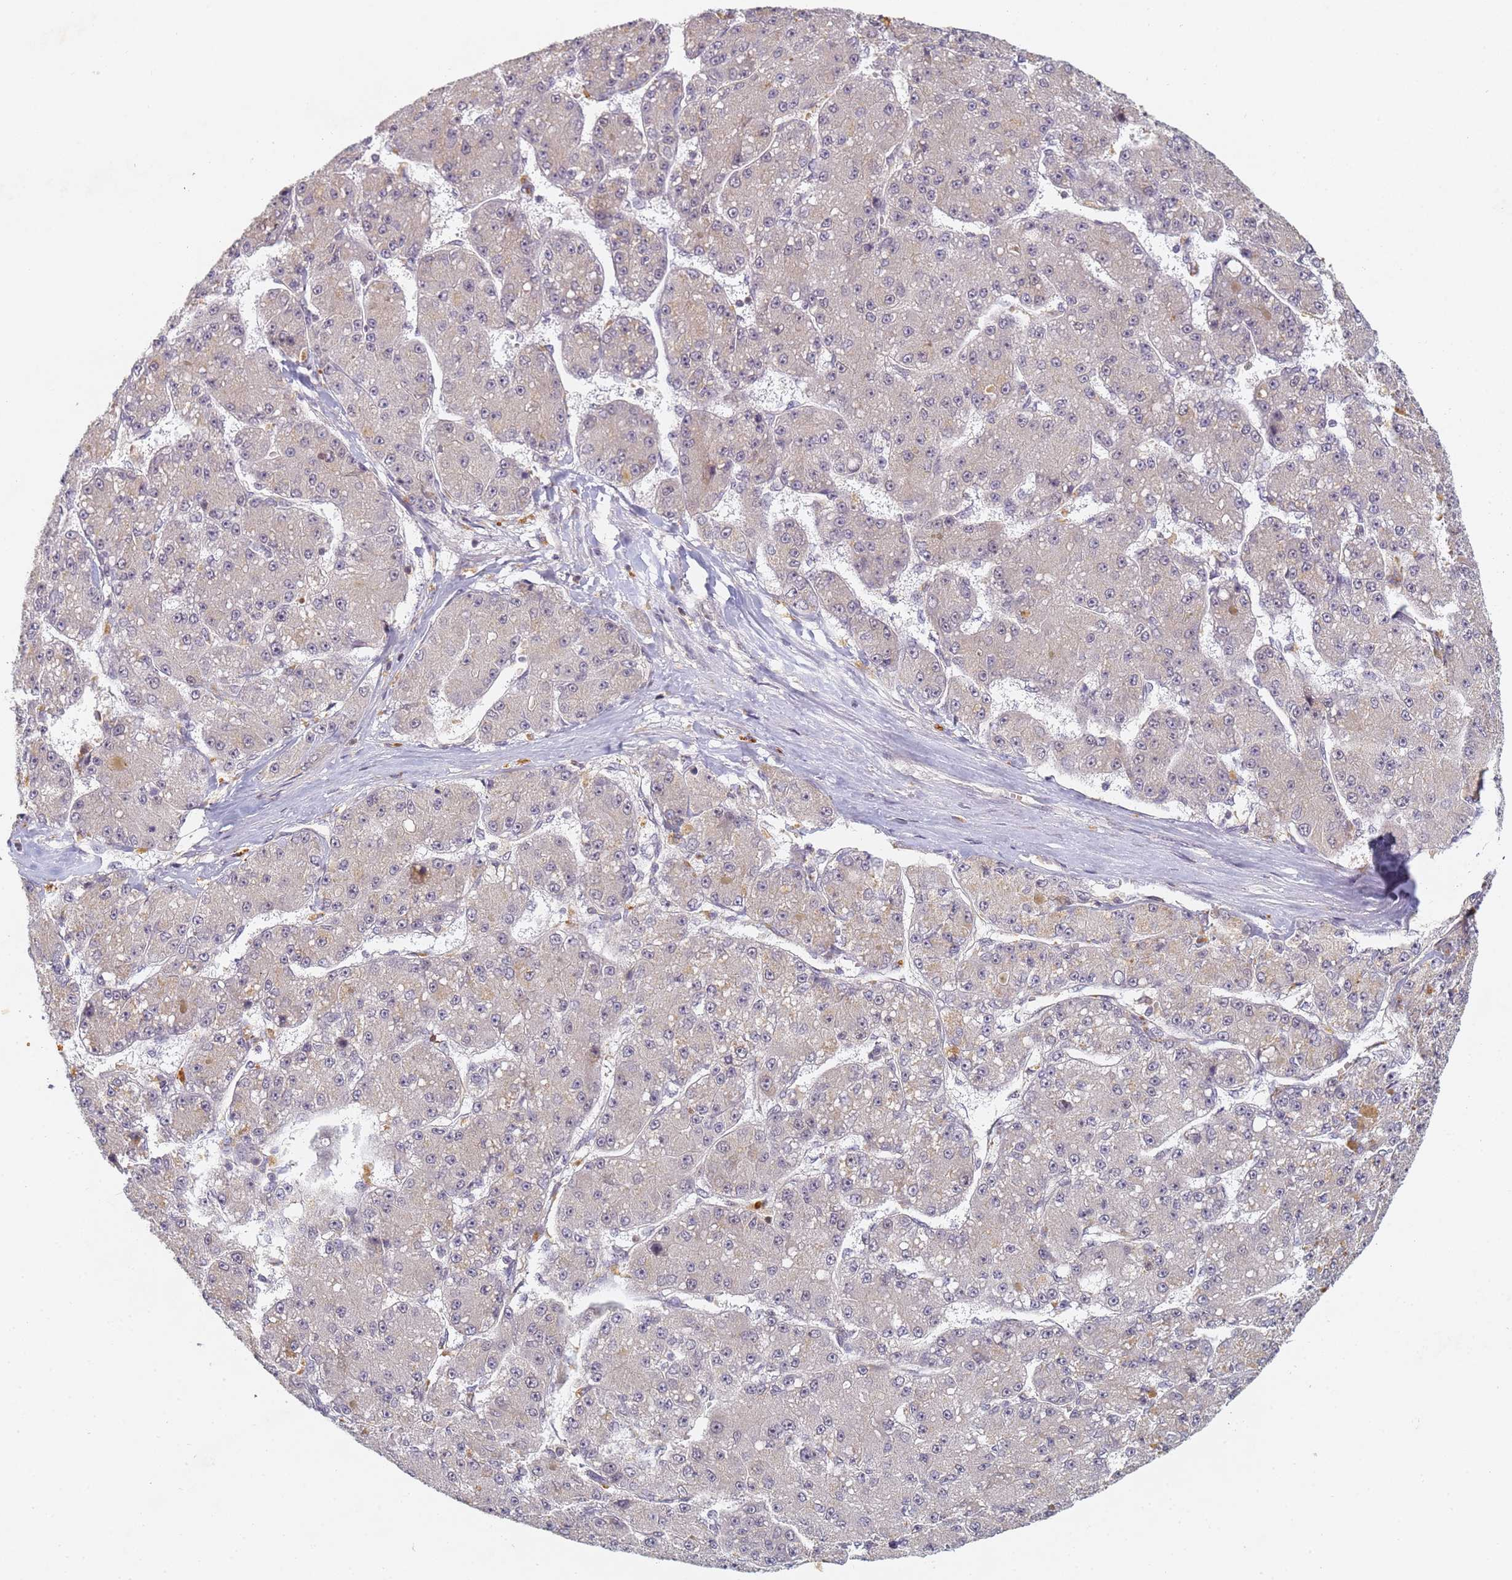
{"staining": {"intensity": "negative", "quantity": "none", "location": "none"}, "tissue": "liver cancer", "cell_type": "Tumor cells", "image_type": "cancer", "snomed": [{"axis": "morphology", "description": "Carcinoma, Hepatocellular, NOS"}, {"axis": "topography", "description": "Liver"}], "caption": "An immunohistochemistry histopathology image of liver cancer is shown. There is no staining in tumor cells of liver cancer.", "gene": "HMCES", "patient": {"sex": "male", "age": 67}}